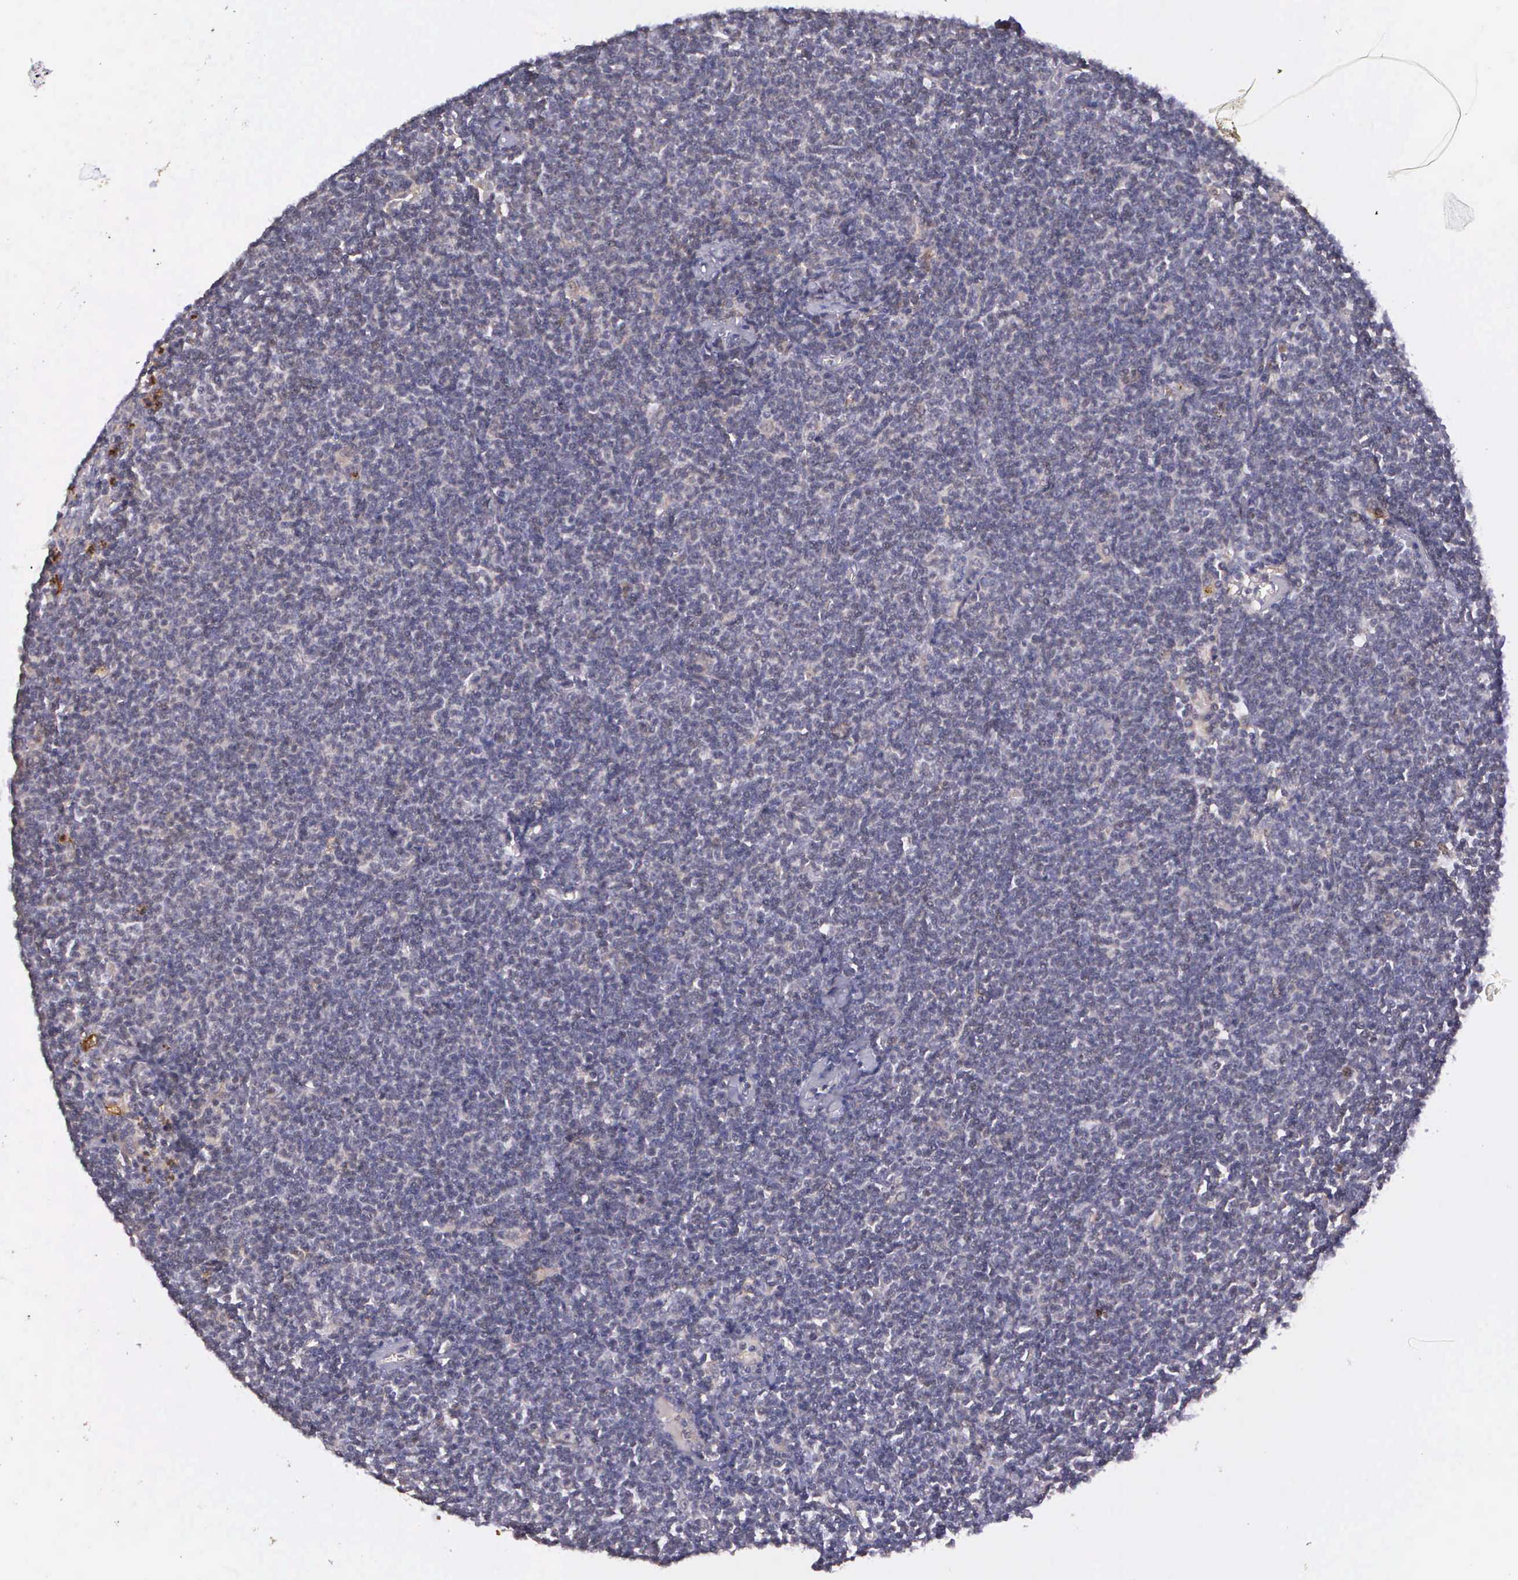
{"staining": {"intensity": "negative", "quantity": "none", "location": "none"}, "tissue": "lymphoma", "cell_type": "Tumor cells", "image_type": "cancer", "snomed": [{"axis": "morphology", "description": "Malignant lymphoma, non-Hodgkin's type, Low grade"}, {"axis": "topography", "description": "Lymph node"}], "caption": "An image of human low-grade malignant lymphoma, non-Hodgkin's type is negative for staining in tumor cells.", "gene": "PRICKLE3", "patient": {"sex": "male", "age": 65}}